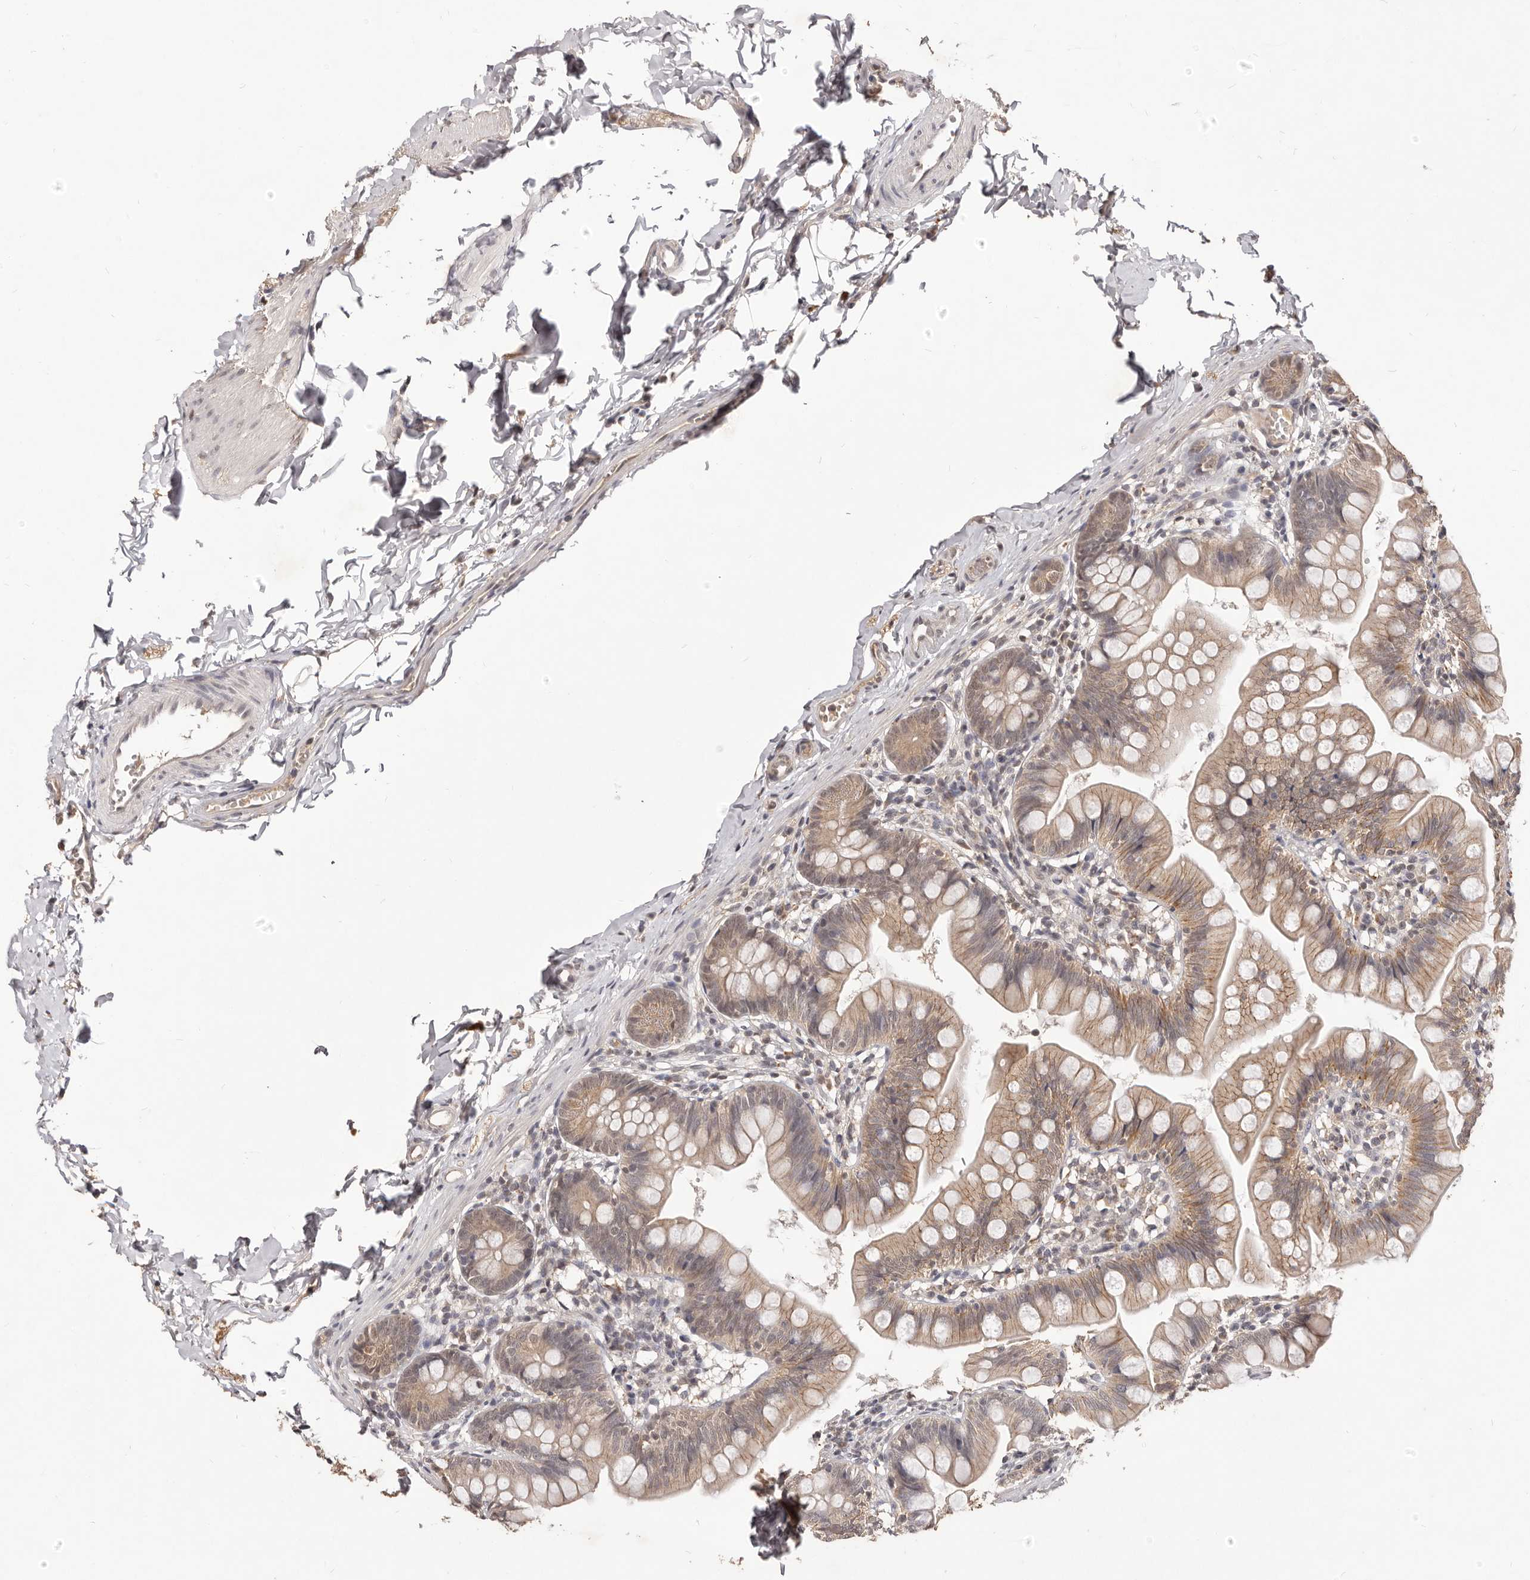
{"staining": {"intensity": "moderate", "quantity": ">75%", "location": "cytoplasmic/membranous"}, "tissue": "small intestine", "cell_type": "Glandular cells", "image_type": "normal", "snomed": [{"axis": "morphology", "description": "Normal tissue, NOS"}, {"axis": "topography", "description": "Small intestine"}], "caption": "Immunohistochemistry (IHC) (DAB) staining of unremarkable small intestine demonstrates moderate cytoplasmic/membranous protein positivity in about >75% of glandular cells. (Stains: DAB (3,3'-diaminobenzidine) in brown, nuclei in blue, Microscopy: brightfield microscopy at high magnification).", "gene": "TSPAN13", "patient": {"sex": "male", "age": 7}}